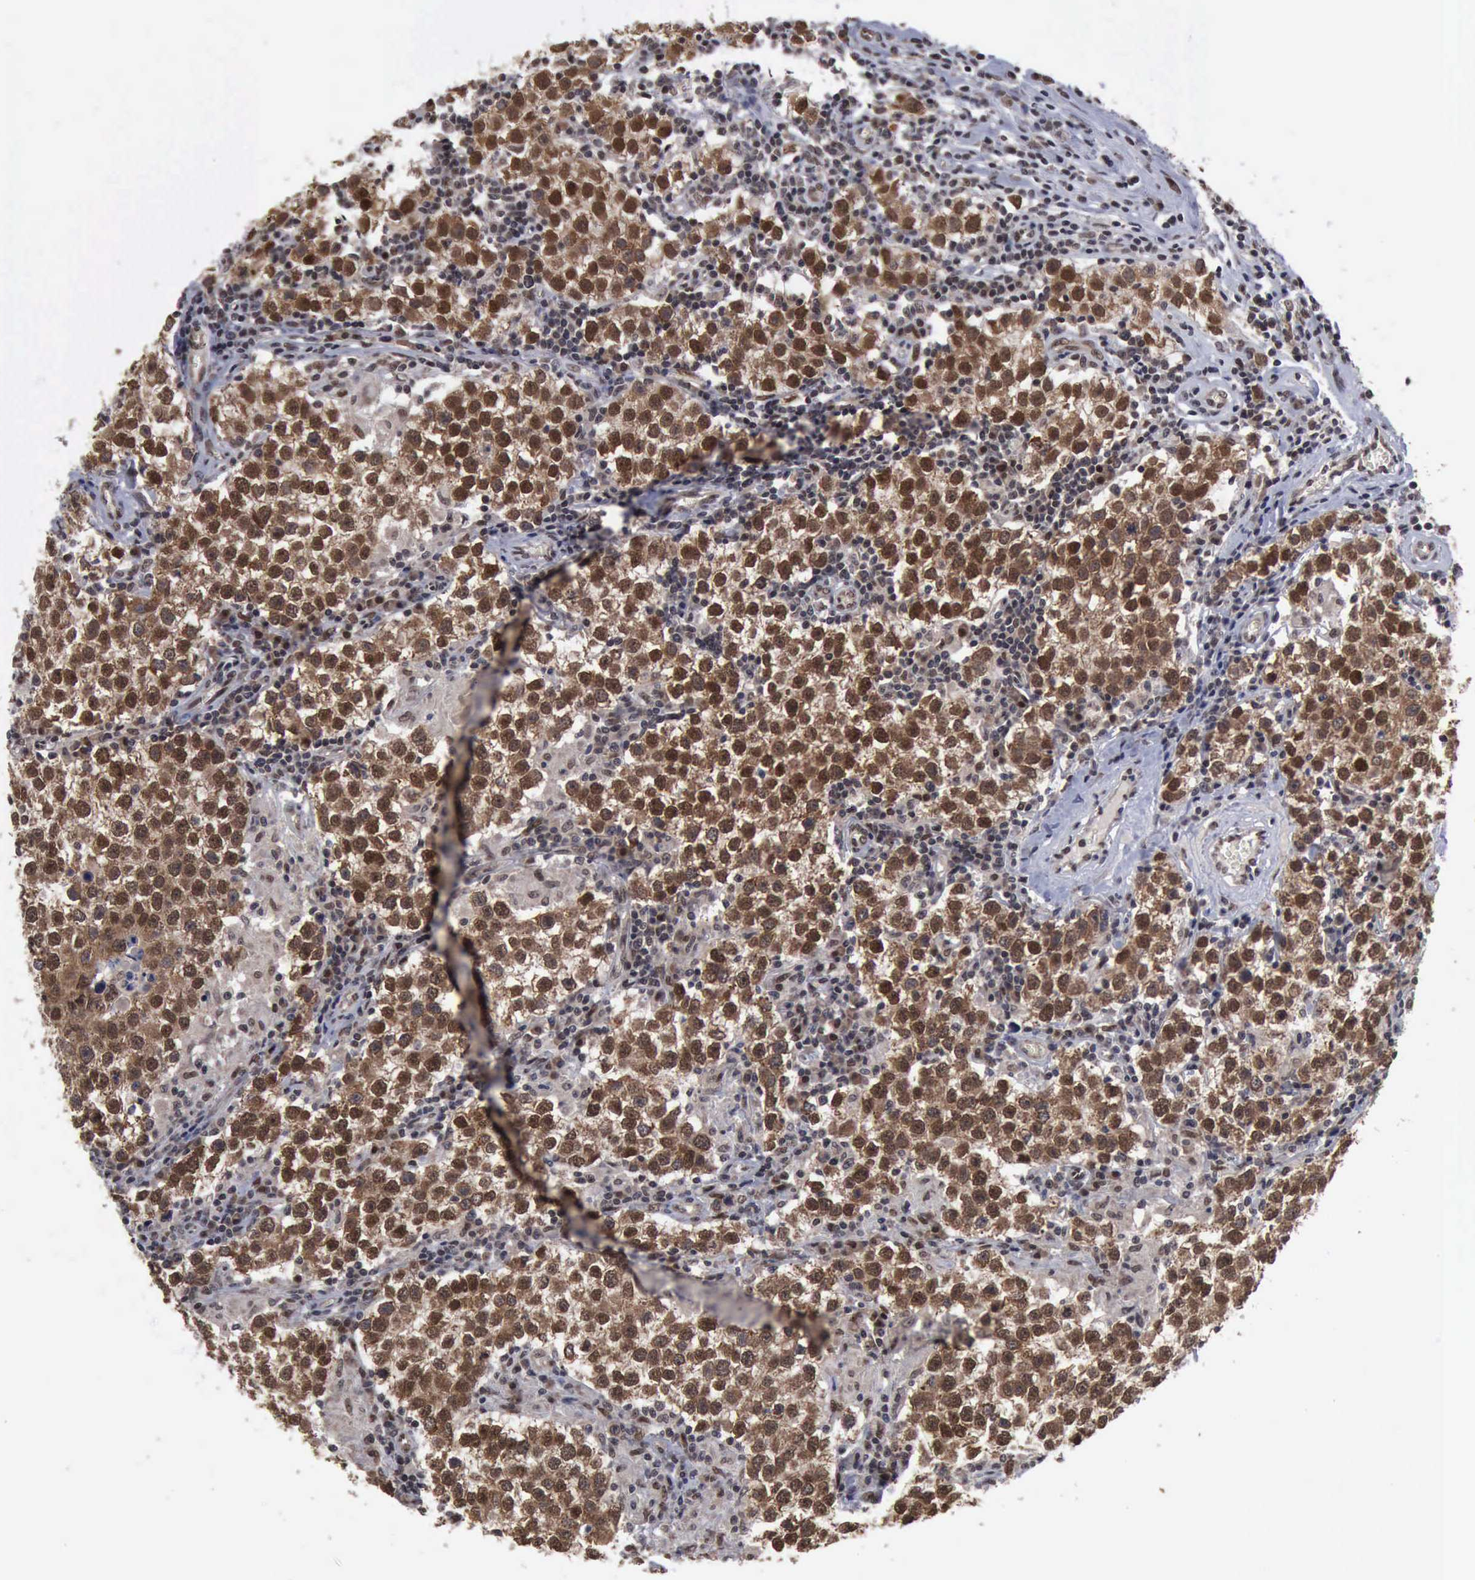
{"staining": {"intensity": "strong", "quantity": ">75%", "location": "cytoplasmic/membranous,nuclear"}, "tissue": "testis cancer", "cell_type": "Tumor cells", "image_type": "cancer", "snomed": [{"axis": "morphology", "description": "Seminoma, NOS"}, {"axis": "topography", "description": "Testis"}], "caption": "Immunohistochemical staining of testis cancer (seminoma) reveals high levels of strong cytoplasmic/membranous and nuclear positivity in approximately >75% of tumor cells.", "gene": "RTCB", "patient": {"sex": "male", "age": 36}}